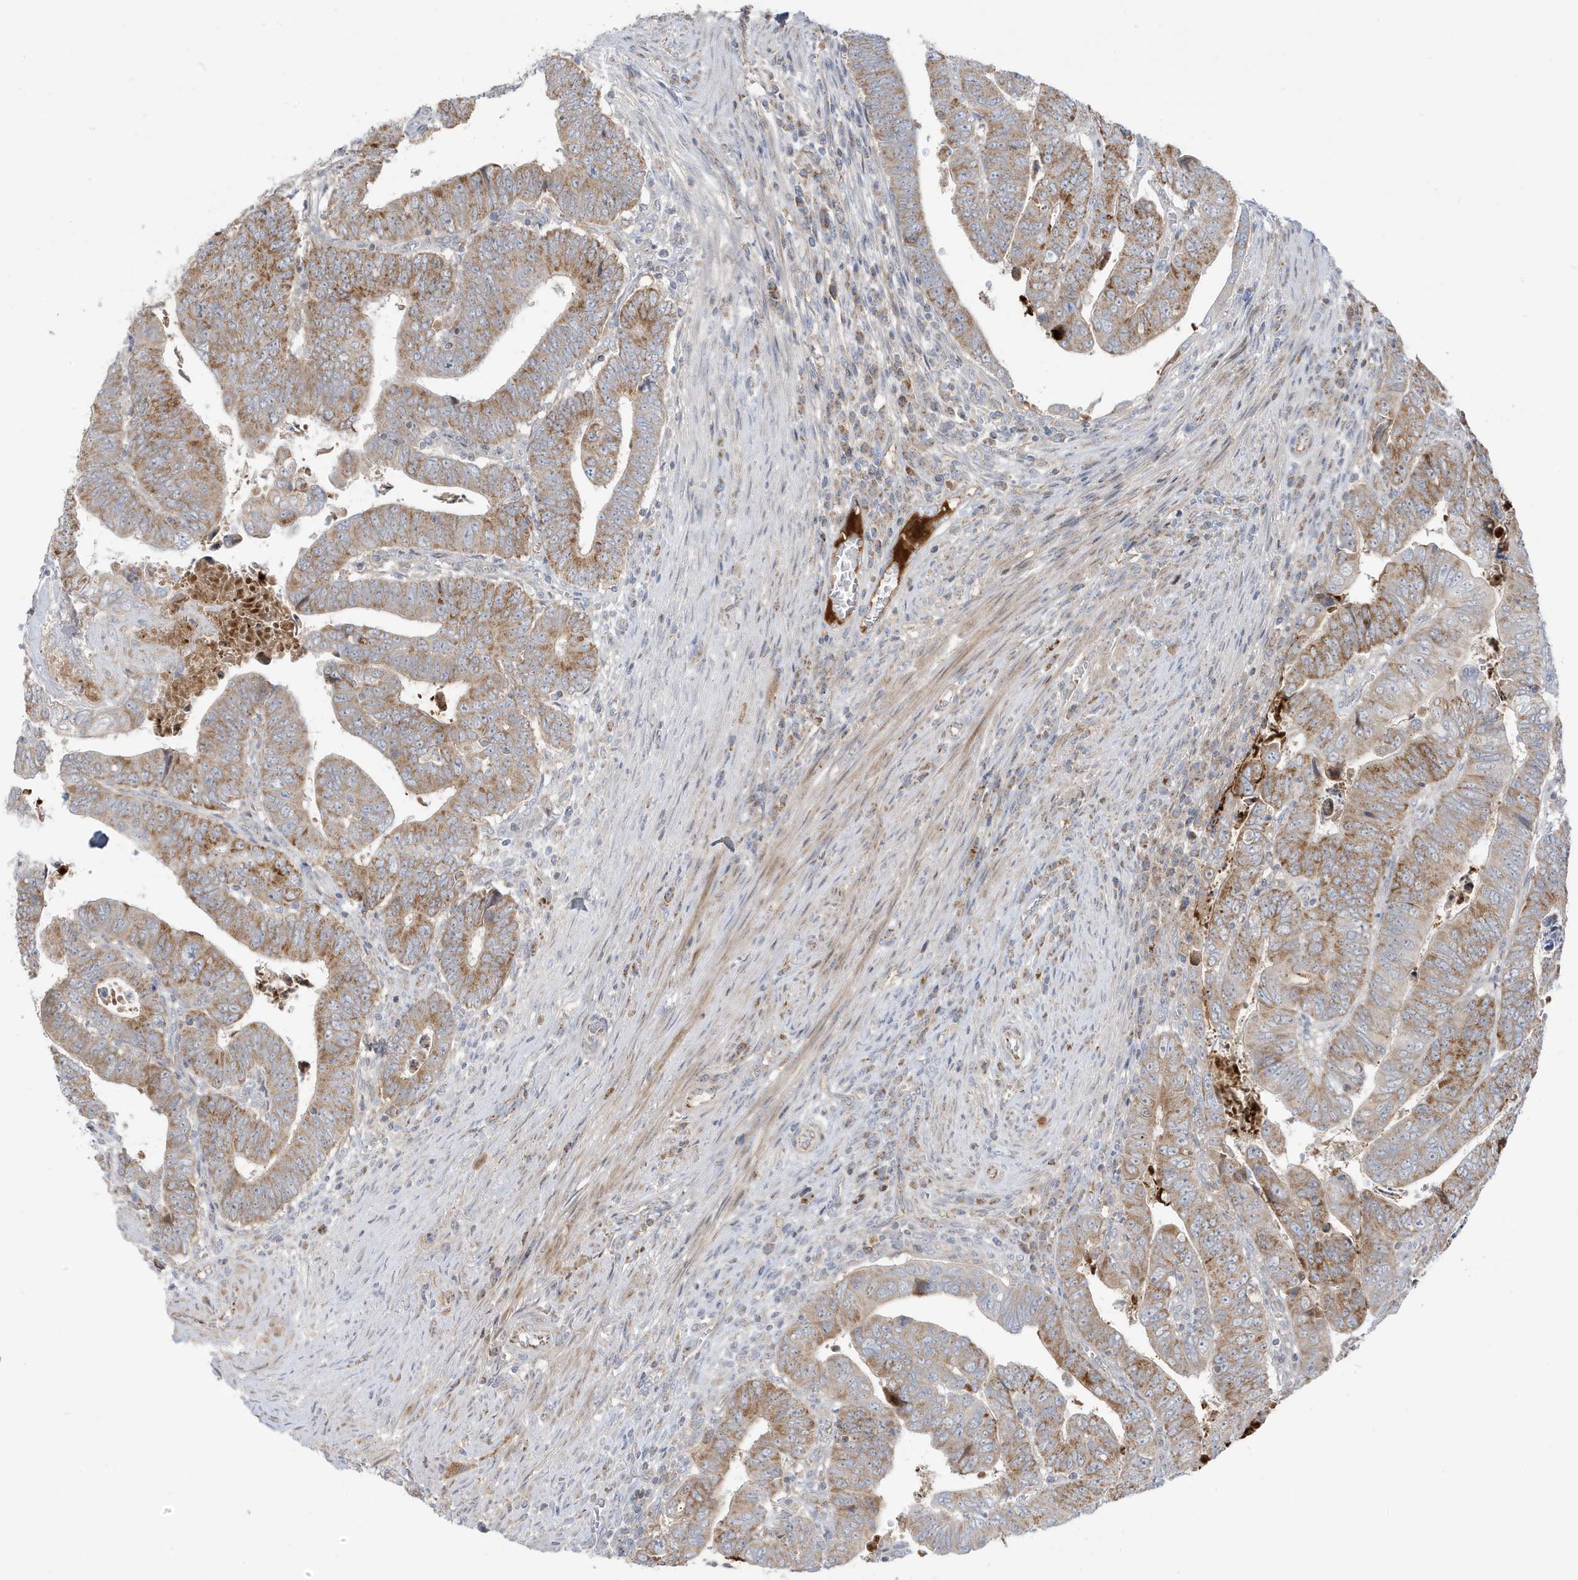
{"staining": {"intensity": "moderate", "quantity": ">75%", "location": "cytoplasmic/membranous"}, "tissue": "colorectal cancer", "cell_type": "Tumor cells", "image_type": "cancer", "snomed": [{"axis": "morphology", "description": "Normal tissue, NOS"}, {"axis": "morphology", "description": "Adenocarcinoma, NOS"}, {"axis": "topography", "description": "Rectum"}], "caption": "Colorectal cancer stained for a protein demonstrates moderate cytoplasmic/membranous positivity in tumor cells. The staining is performed using DAB (3,3'-diaminobenzidine) brown chromogen to label protein expression. The nuclei are counter-stained blue using hematoxylin.", "gene": "IFT57", "patient": {"sex": "female", "age": 65}}